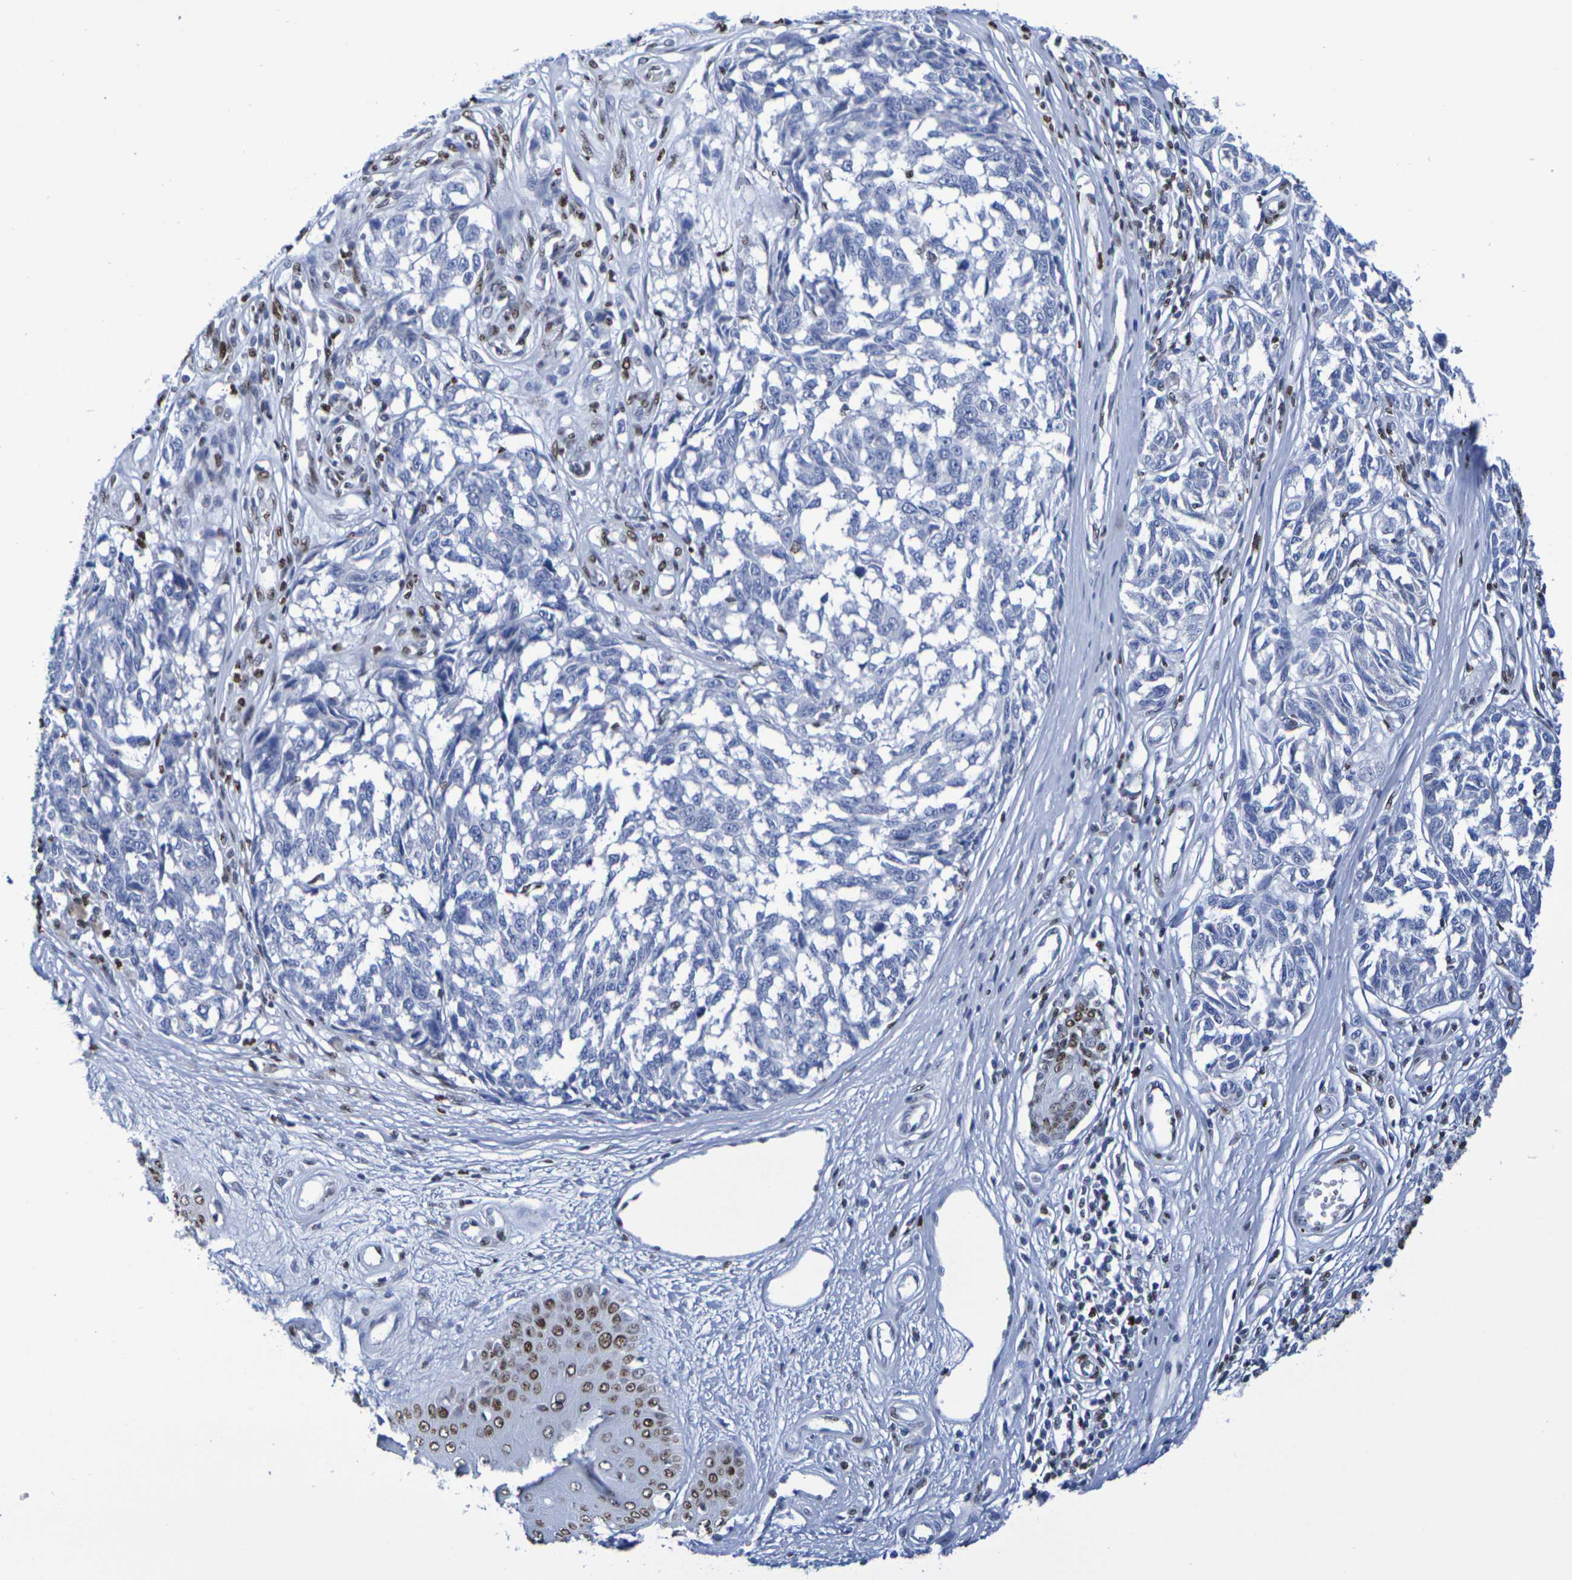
{"staining": {"intensity": "negative", "quantity": "none", "location": "none"}, "tissue": "melanoma", "cell_type": "Tumor cells", "image_type": "cancer", "snomed": [{"axis": "morphology", "description": "Malignant melanoma, NOS"}, {"axis": "topography", "description": "Skin"}], "caption": "DAB immunohistochemical staining of human melanoma demonstrates no significant expression in tumor cells. The staining was performed using DAB to visualize the protein expression in brown, while the nuclei were stained in blue with hematoxylin (Magnification: 20x).", "gene": "H1-5", "patient": {"sex": "female", "age": 64}}